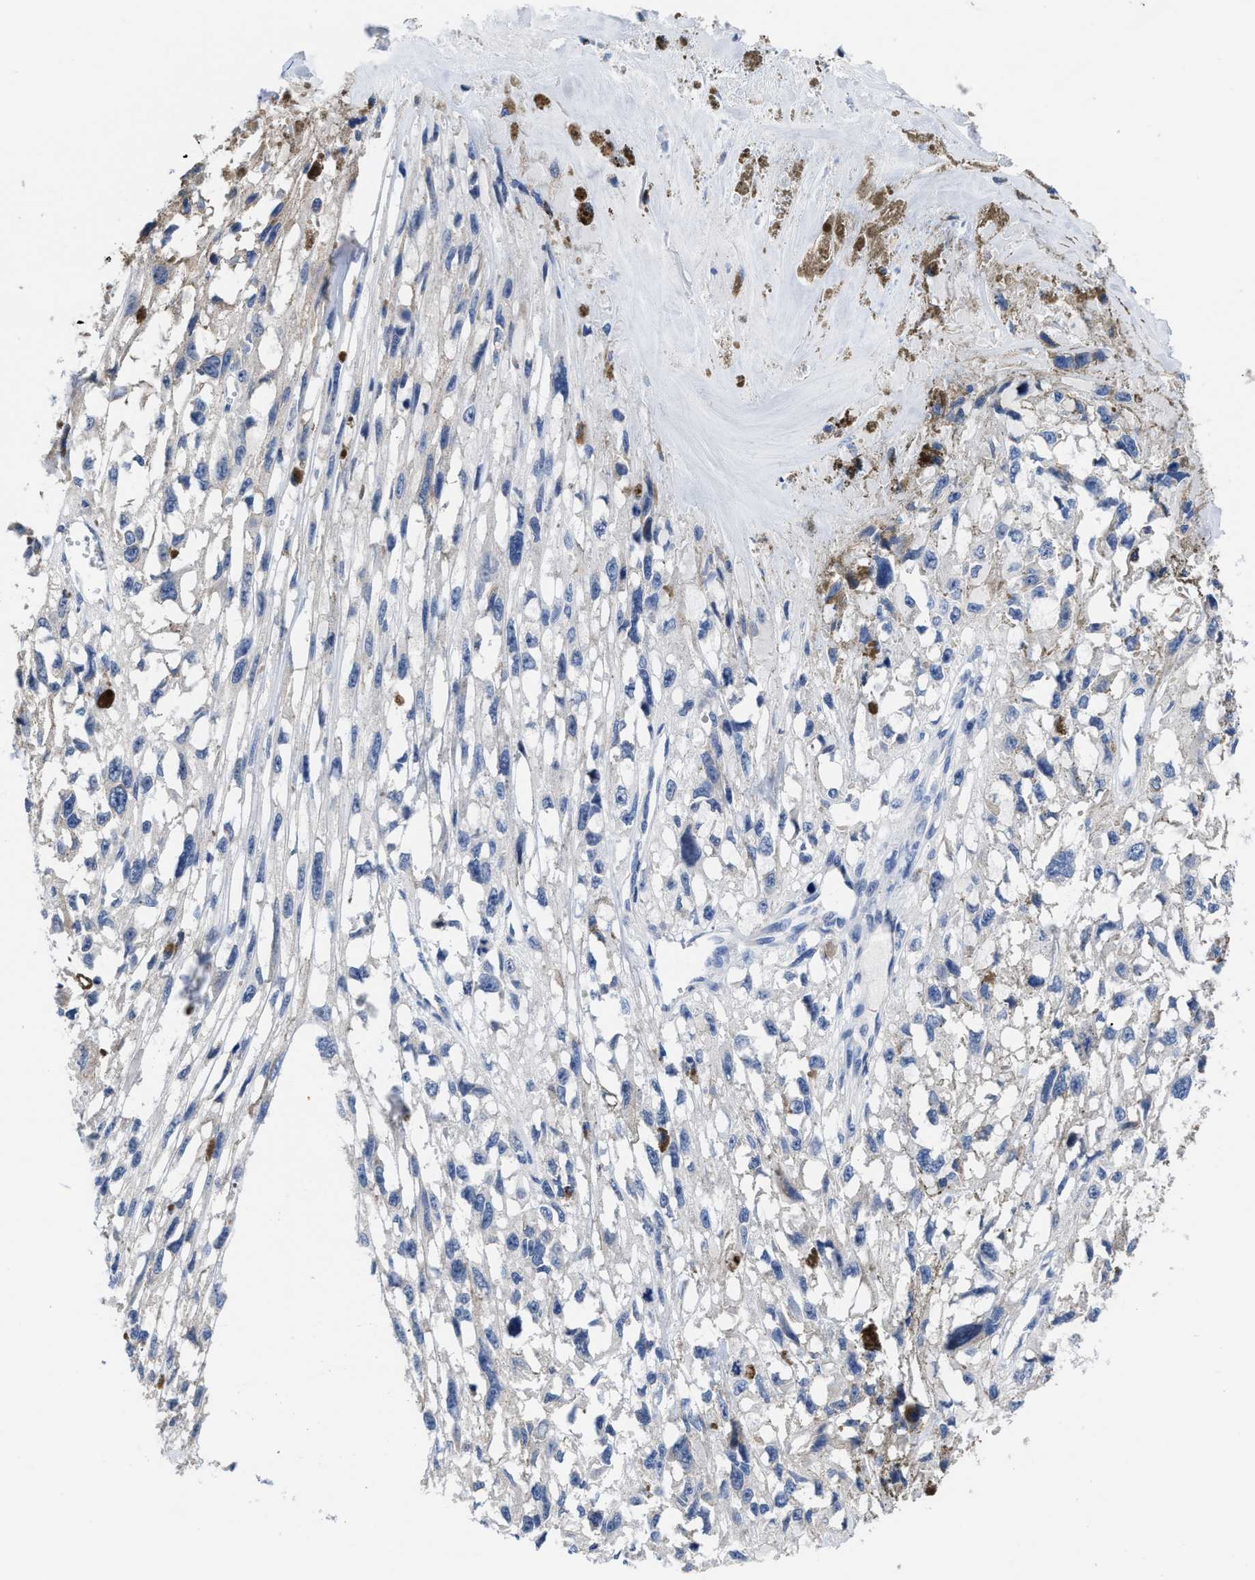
{"staining": {"intensity": "negative", "quantity": "none", "location": "none"}, "tissue": "melanoma", "cell_type": "Tumor cells", "image_type": "cancer", "snomed": [{"axis": "morphology", "description": "Malignant melanoma, Metastatic site"}, {"axis": "topography", "description": "Lymph node"}], "caption": "DAB (3,3'-diaminobenzidine) immunohistochemical staining of human melanoma displays no significant staining in tumor cells.", "gene": "HOOK1", "patient": {"sex": "male", "age": 59}}